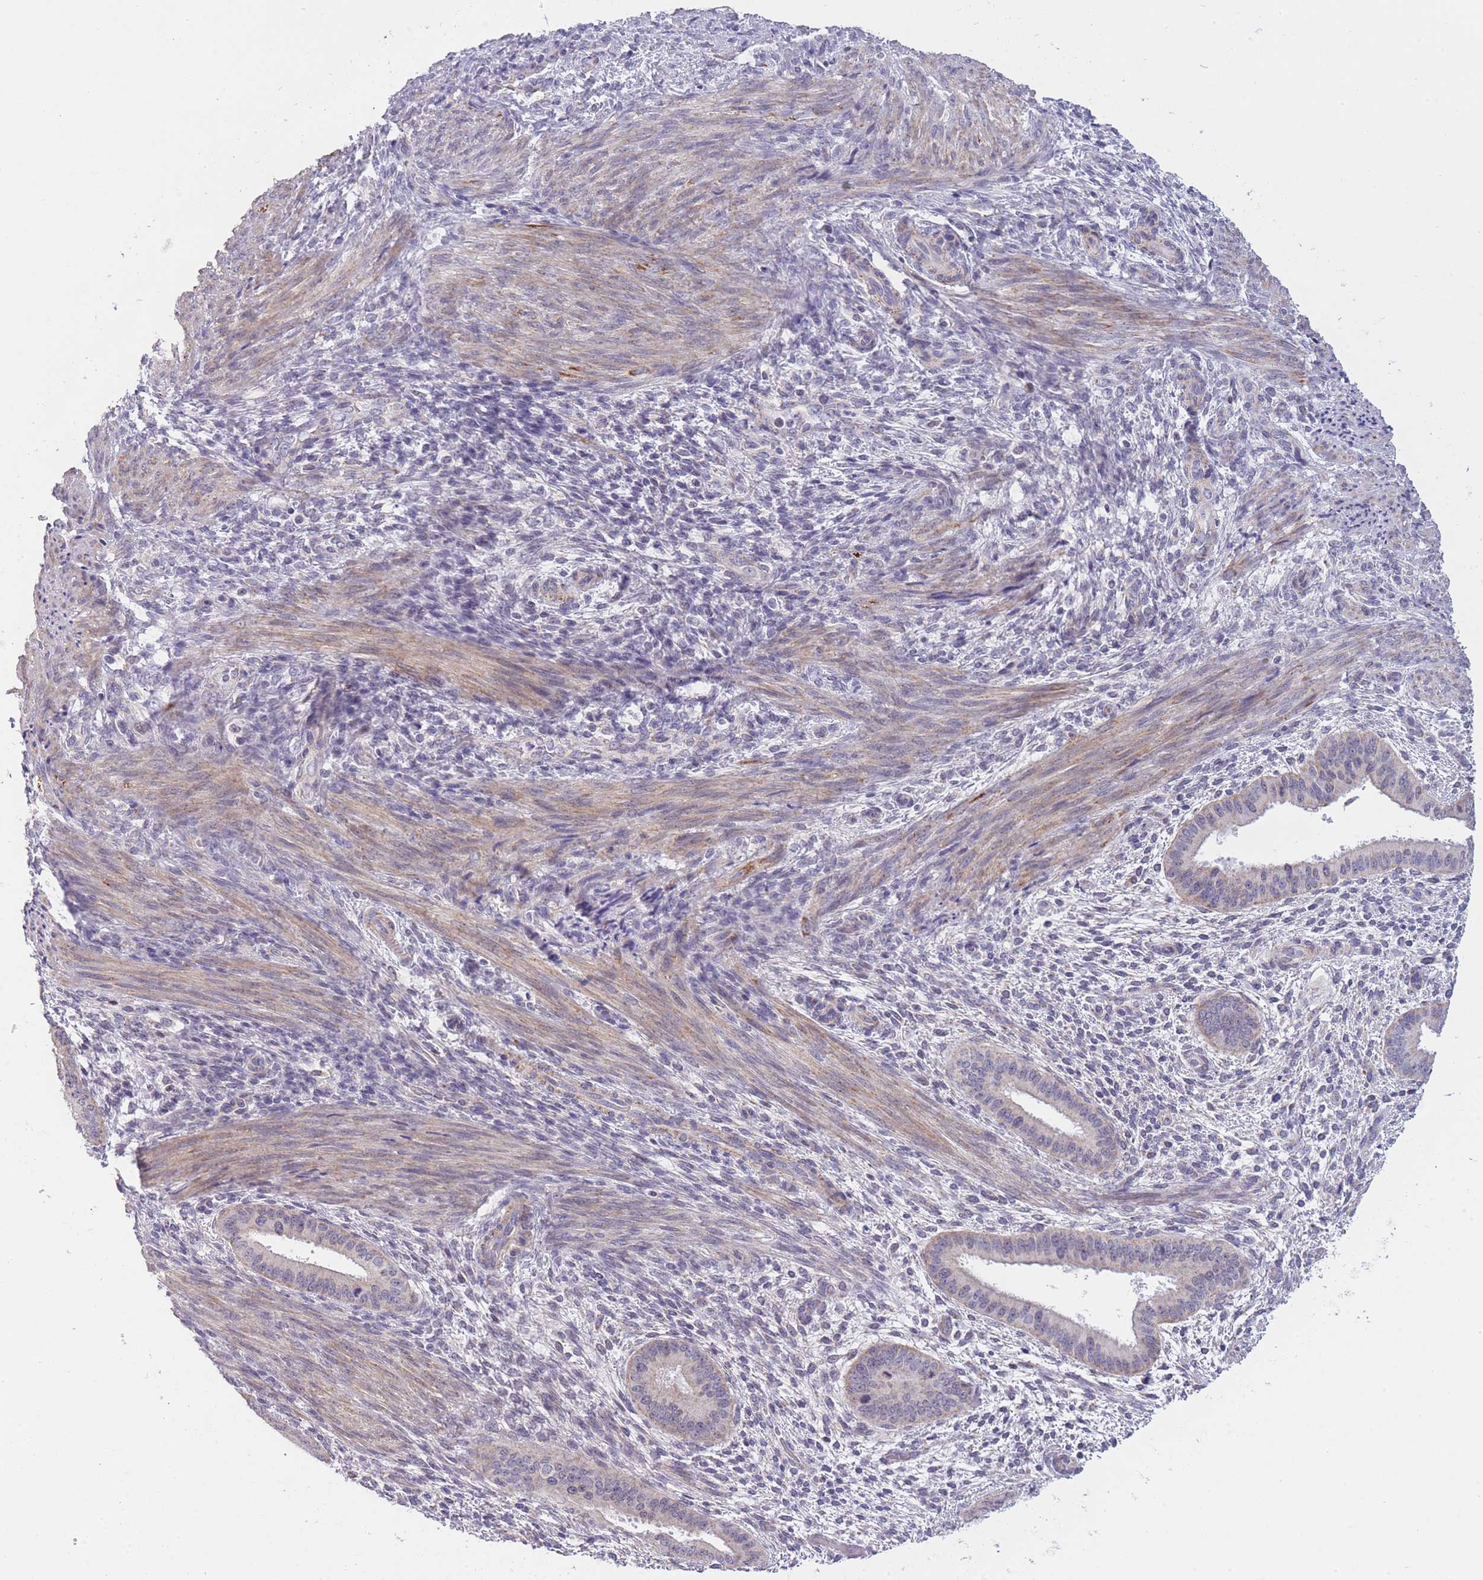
{"staining": {"intensity": "negative", "quantity": "none", "location": "none"}, "tissue": "endometrium", "cell_type": "Cells in endometrial stroma", "image_type": "normal", "snomed": [{"axis": "morphology", "description": "Normal tissue, NOS"}, {"axis": "topography", "description": "Endometrium"}], "caption": "IHC image of normal human endometrium stained for a protein (brown), which reveals no staining in cells in endometrial stroma.", "gene": "ZBTB24", "patient": {"sex": "female", "age": 36}}